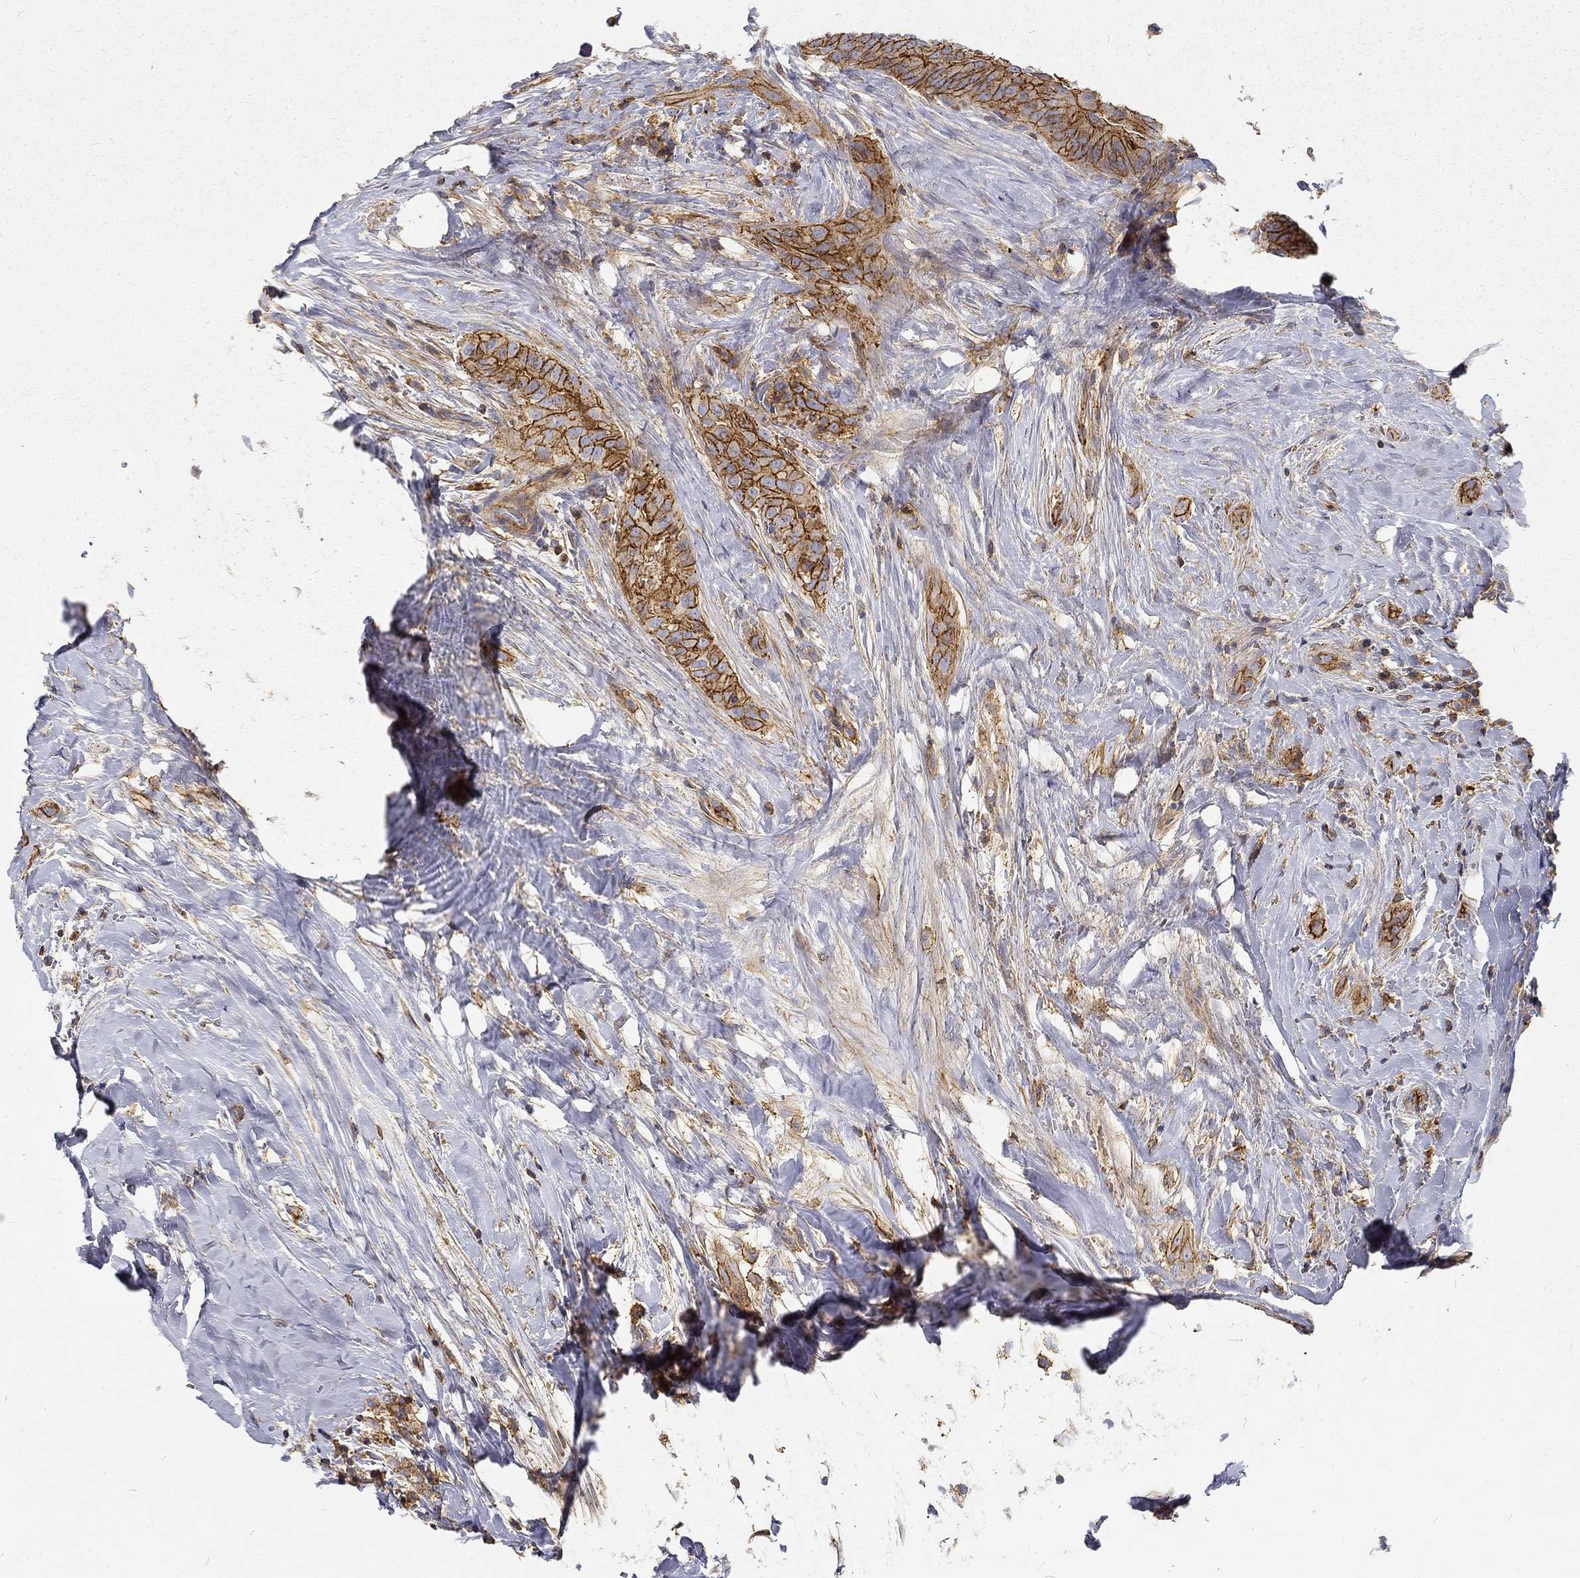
{"staining": {"intensity": "moderate", "quantity": ">75%", "location": "cytoplasmic/membranous"}, "tissue": "thyroid cancer", "cell_type": "Tumor cells", "image_type": "cancer", "snomed": [{"axis": "morphology", "description": "Papillary adenocarcinoma, NOS"}, {"axis": "topography", "description": "Thyroid gland"}], "caption": "Papillary adenocarcinoma (thyroid) tissue reveals moderate cytoplasmic/membranous staining in about >75% of tumor cells, visualized by immunohistochemistry.", "gene": "MTMR11", "patient": {"sex": "male", "age": 61}}